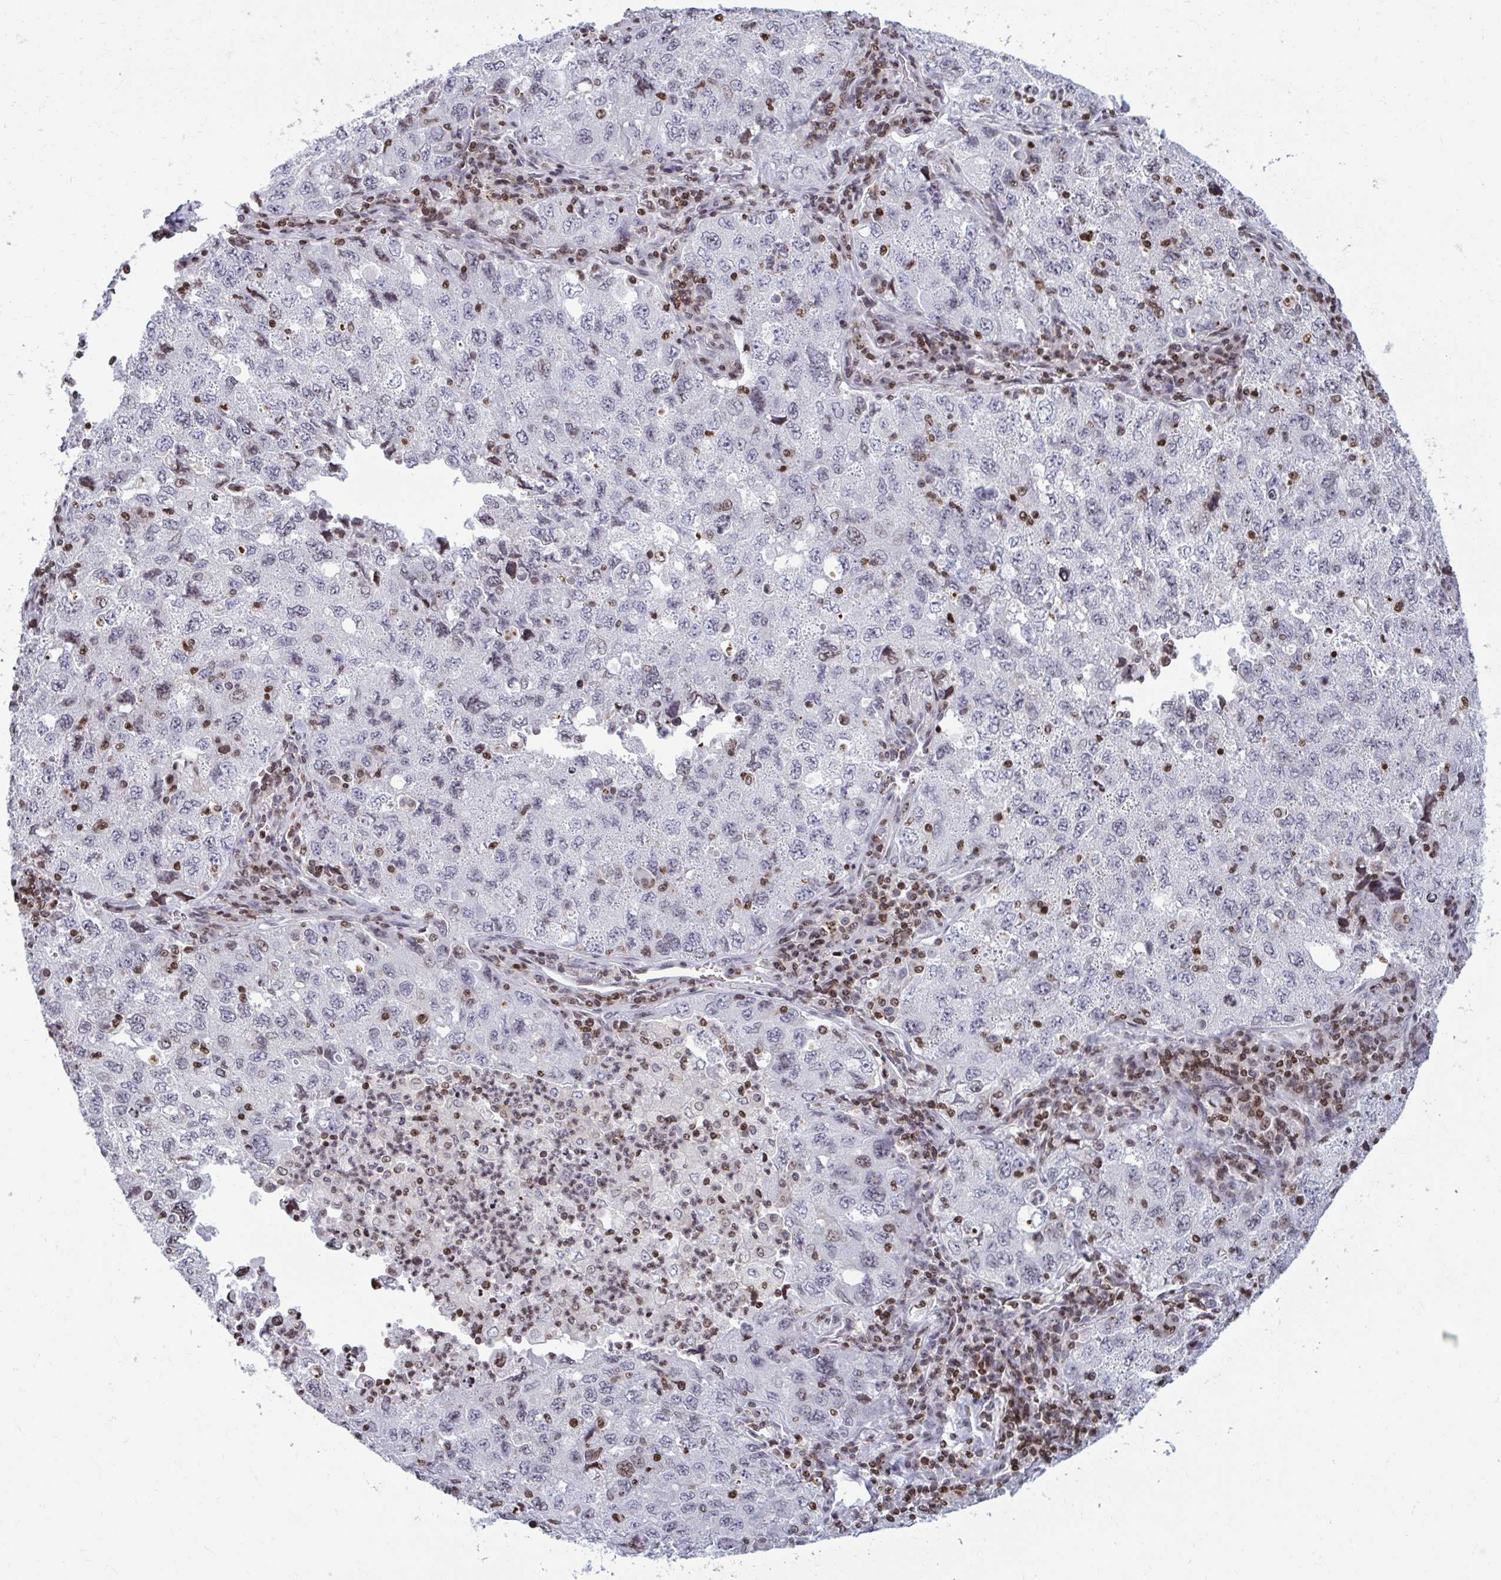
{"staining": {"intensity": "weak", "quantity": "25%-75%", "location": "nuclear"}, "tissue": "lung cancer", "cell_type": "Tumor cells", "image_type": "cancer", "snomed": [{"axis": "morphology", "description": "Adenocarcinoma, NOS"}, {"axis": "topography", "description": "Lung"}], "caption": "Lung cancer tissue displays weak nuclear expression in about 25%-75% of tumor cells Nuclei are stained in blue.", "gene": "AP5M1", "patient": {"sex": "female", "age": 57}}